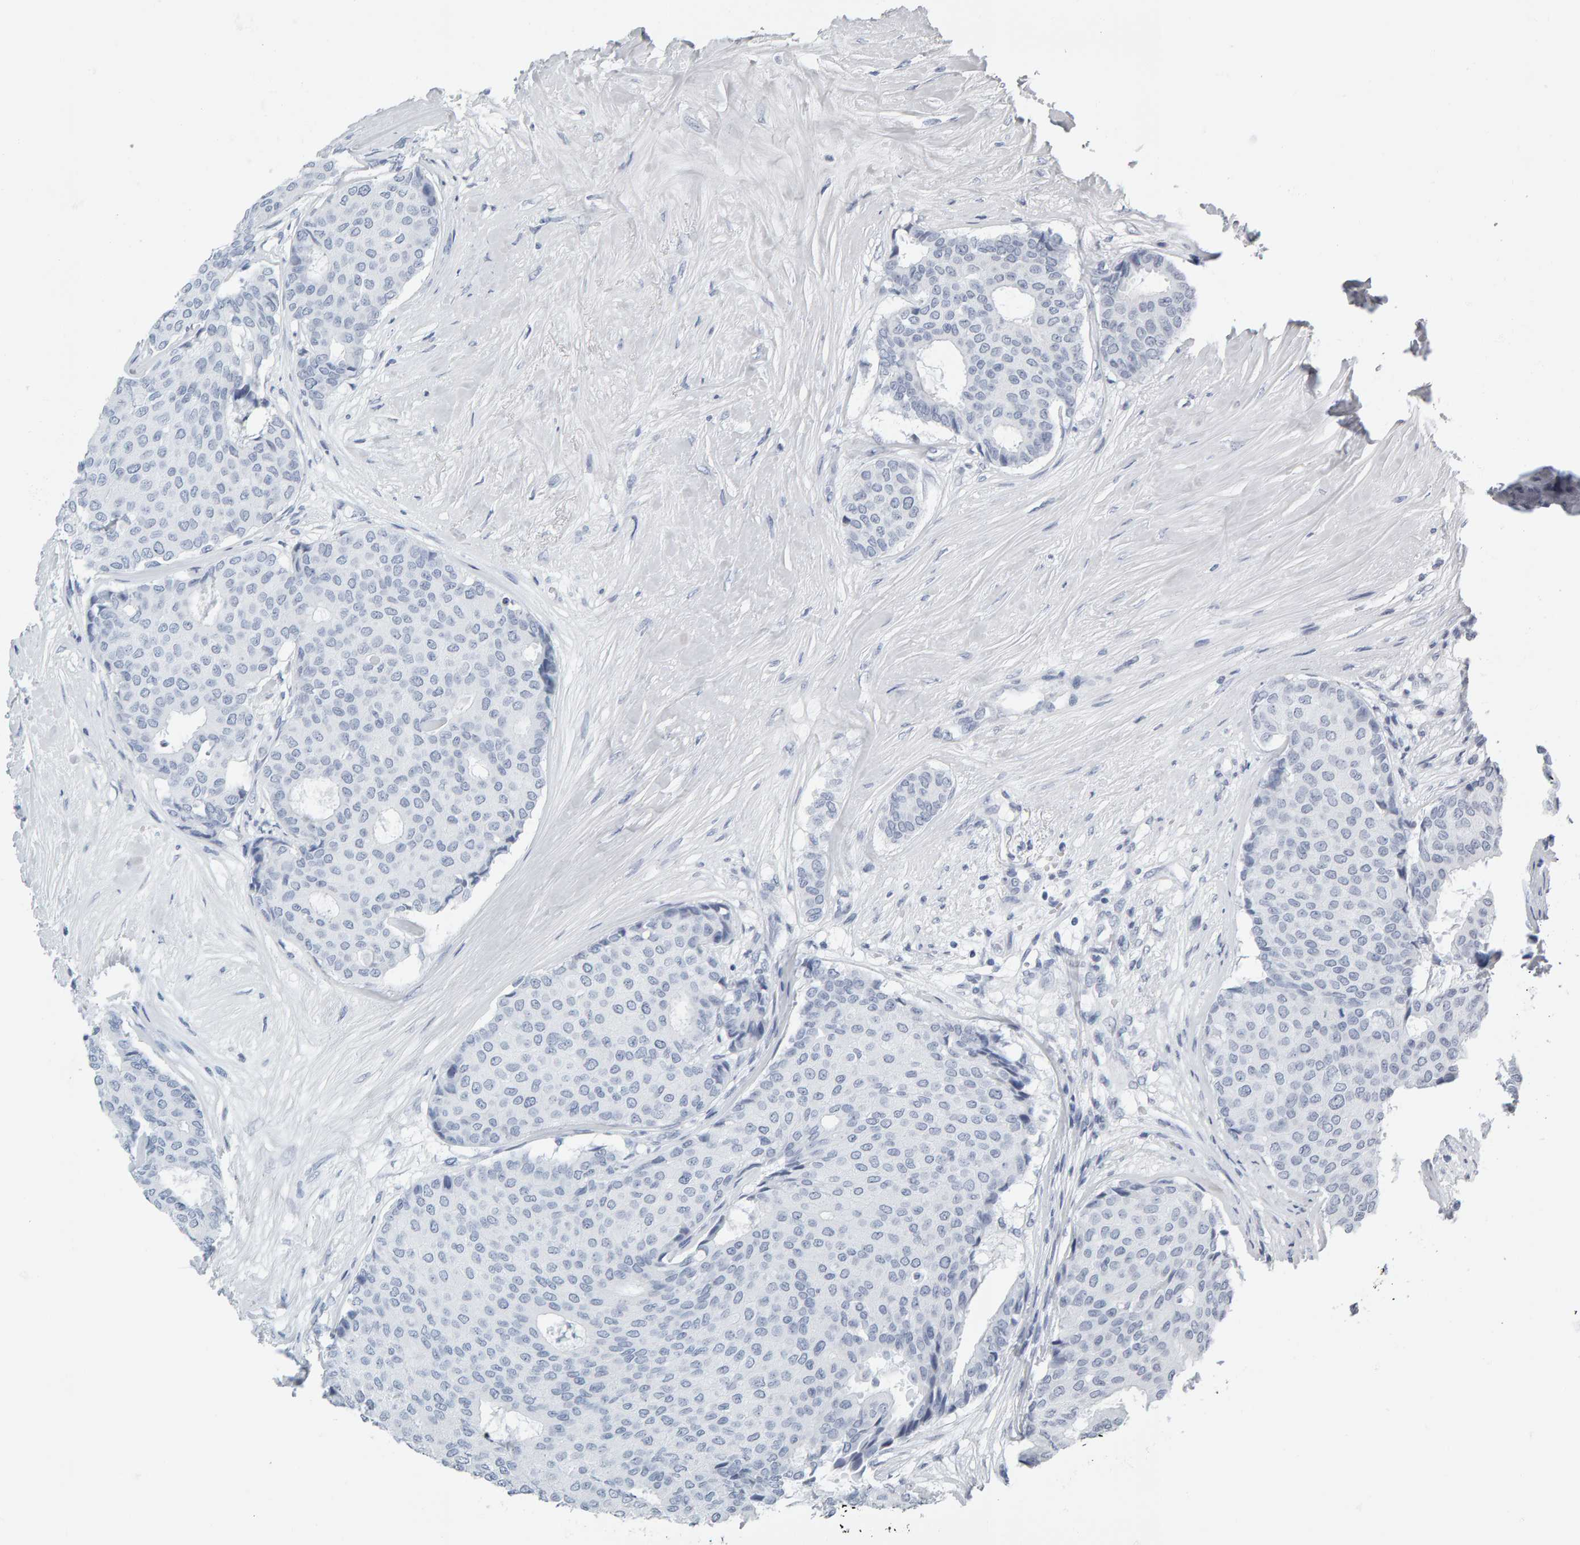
{"staining": {"intensity": "negative", "quantity": "none", "location": "none"}, "tissue": "breast cancer", "cell_type": "Tumor cells", "image_type": "cancer", "snomed": [{"axis": "morphology", "description": "Duct carcinoma"}, {"axis": "topography", "description": "Breast"}], "caption": "IHC image of neoplastic tissue: breast cancer (invasive ductal carcinoma) stained with DAB (3,3'-diaminobenzidine) exhibits no significant protein positivity in tumor cells. (Stains: DAB IHC with hematoxylin counter stain, Microscopy: brightfield microscopy at high magnification).", "gene": "SPACA3", "patient": {"sex": "female", "age": 75}}